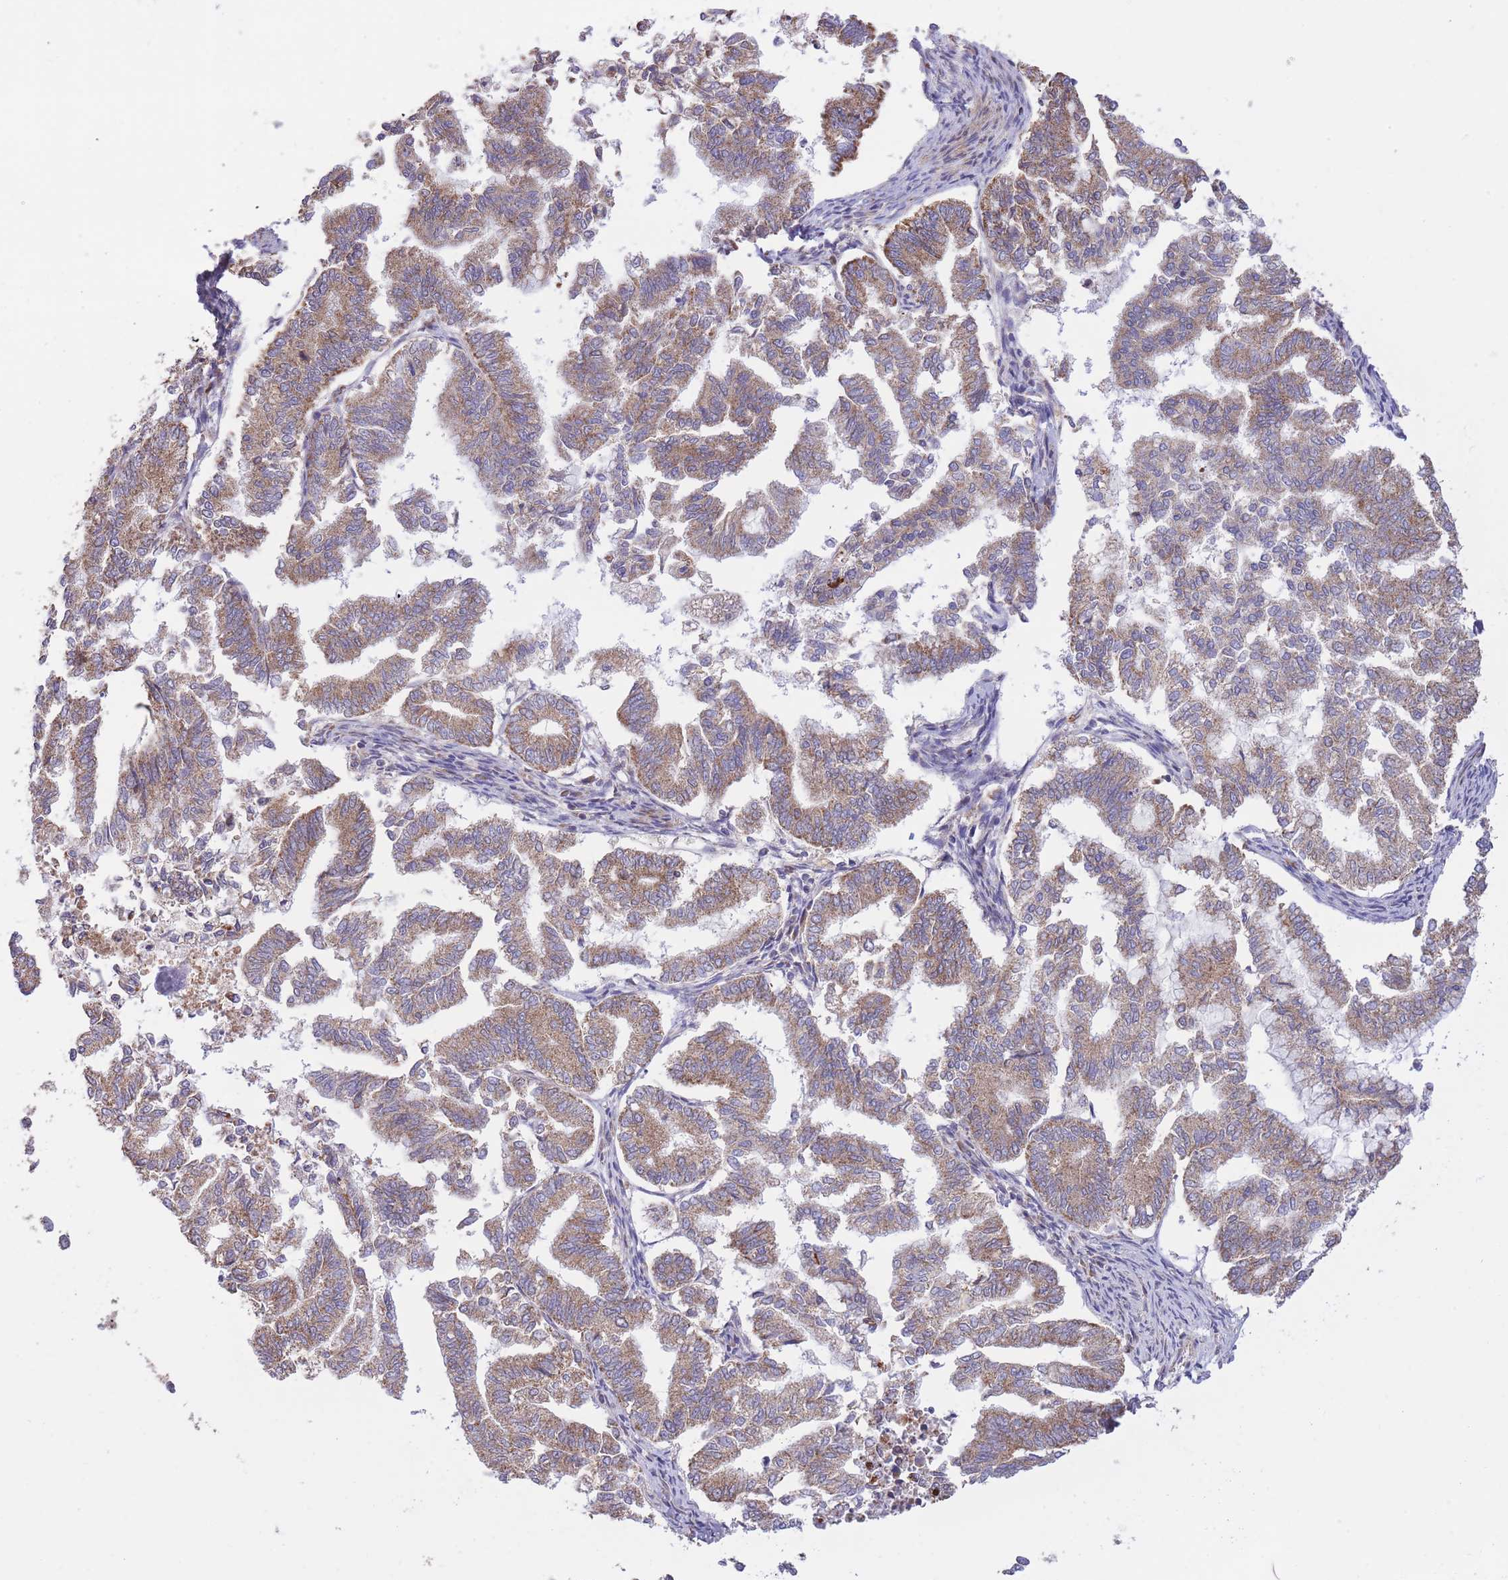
{"staining": {"intensity": "moderate", "quantity": ">75%", "location": "cytoplasmic/membranous"}, "tissue": "endometrial cancer", "cell_type": "Tumor cells", "image_type": "cancer", "snomed": [{"axis": "morphology", "description": "Adenocarcinoma, NOS"}, {"axis": "topography", "description": "Endometrium"}], "caption": "About >75% of tumor cells in endometrial cancer exhibit moderate cytoplasmic/membranous protein positivity as visualized by brown immunohistochemical staining.", "gene": "ATP13A2", "patient": {"sex": "female", "age": 79}}